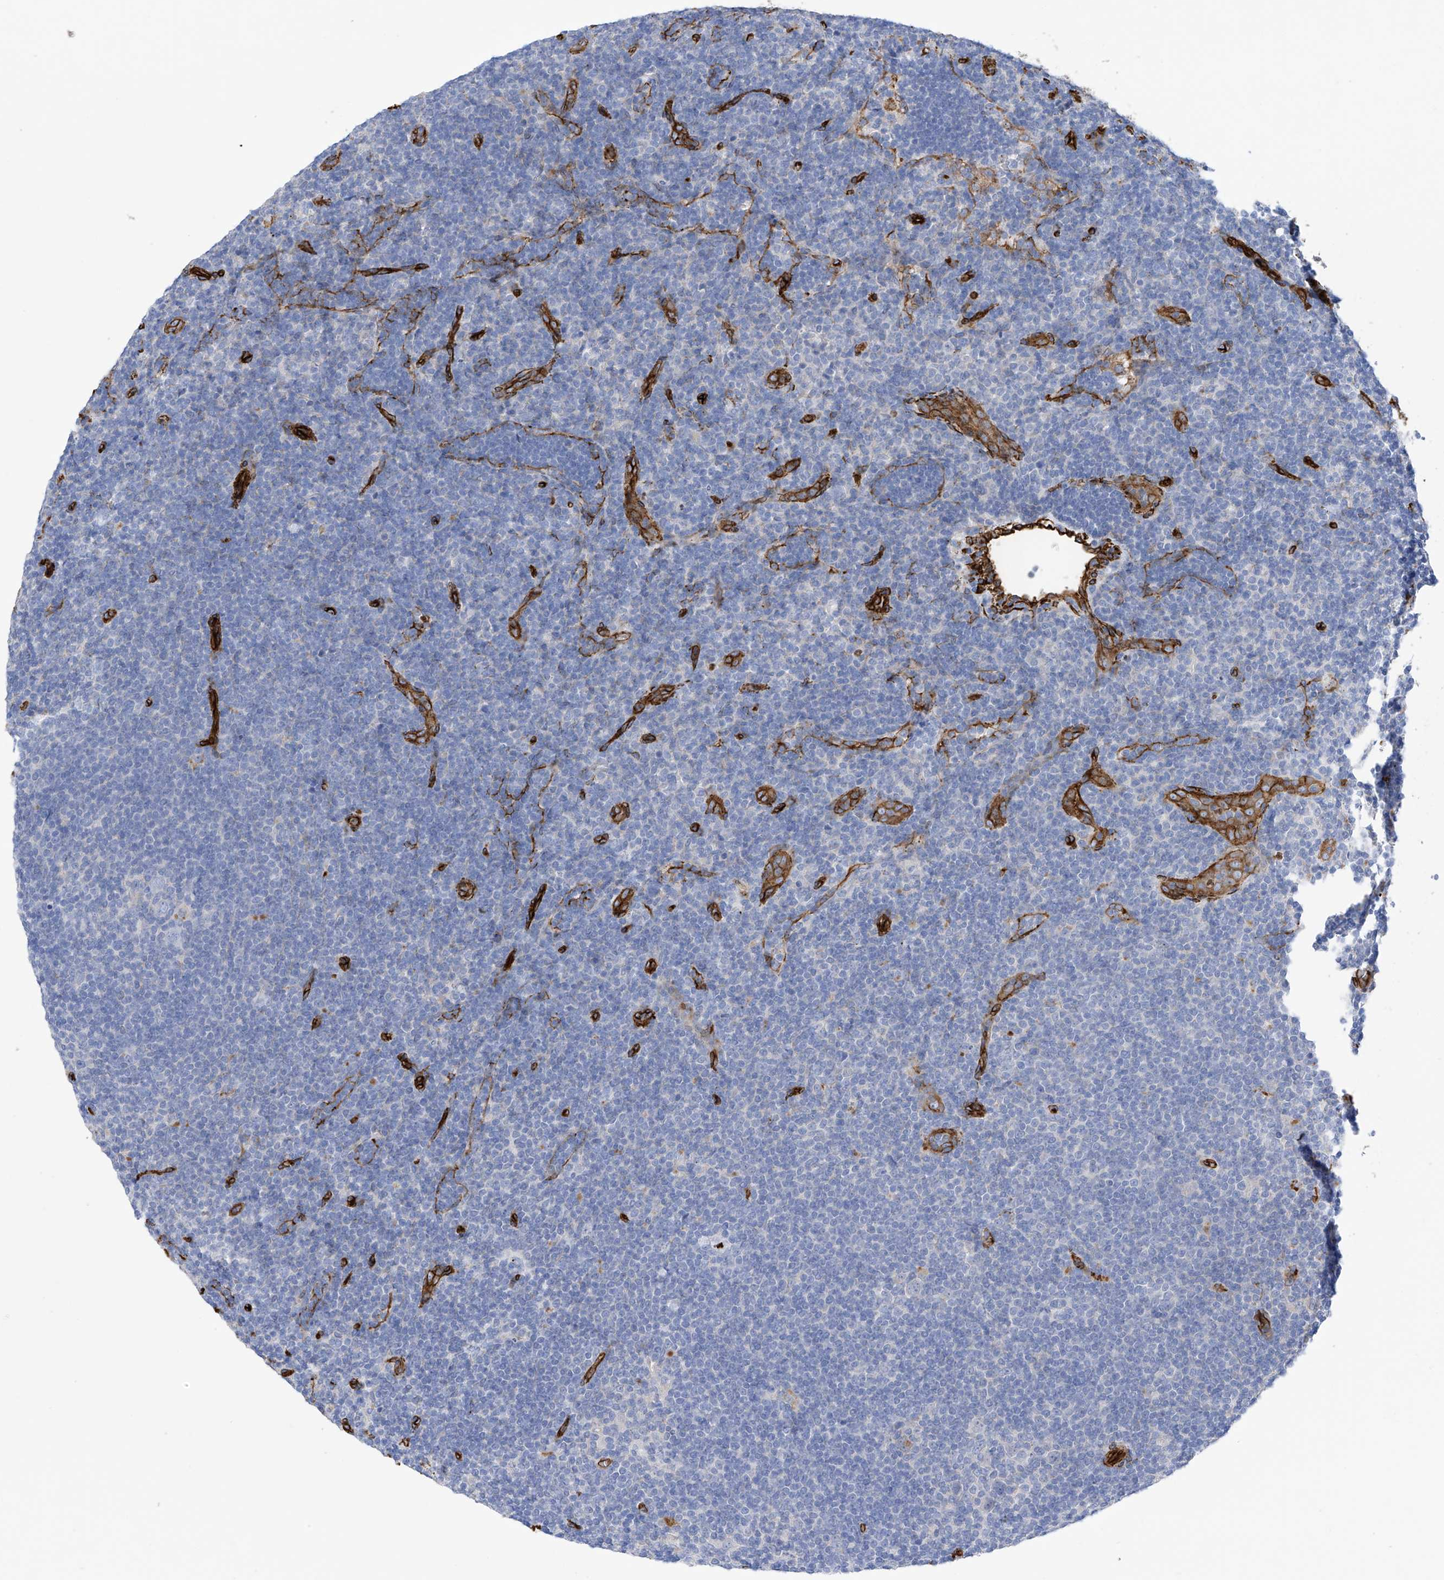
{"staining": {"intensity": "negative", "quantity": "none", "location": "none"}, "tissue": "lymphoma", "cell_type": "Tumor cells", "image_type": "cancer", "snomed": [{"axis": "morphology", "description": "Hodgkin's disease, NOS"}, {"axis": "topography", "description": "Lymph node"}], "caption": "Tumor cells show no significant protein staining in Hodgkin's disease.", "gene": "UBTD1", "patient": {"sex": "female", "age": 57}}